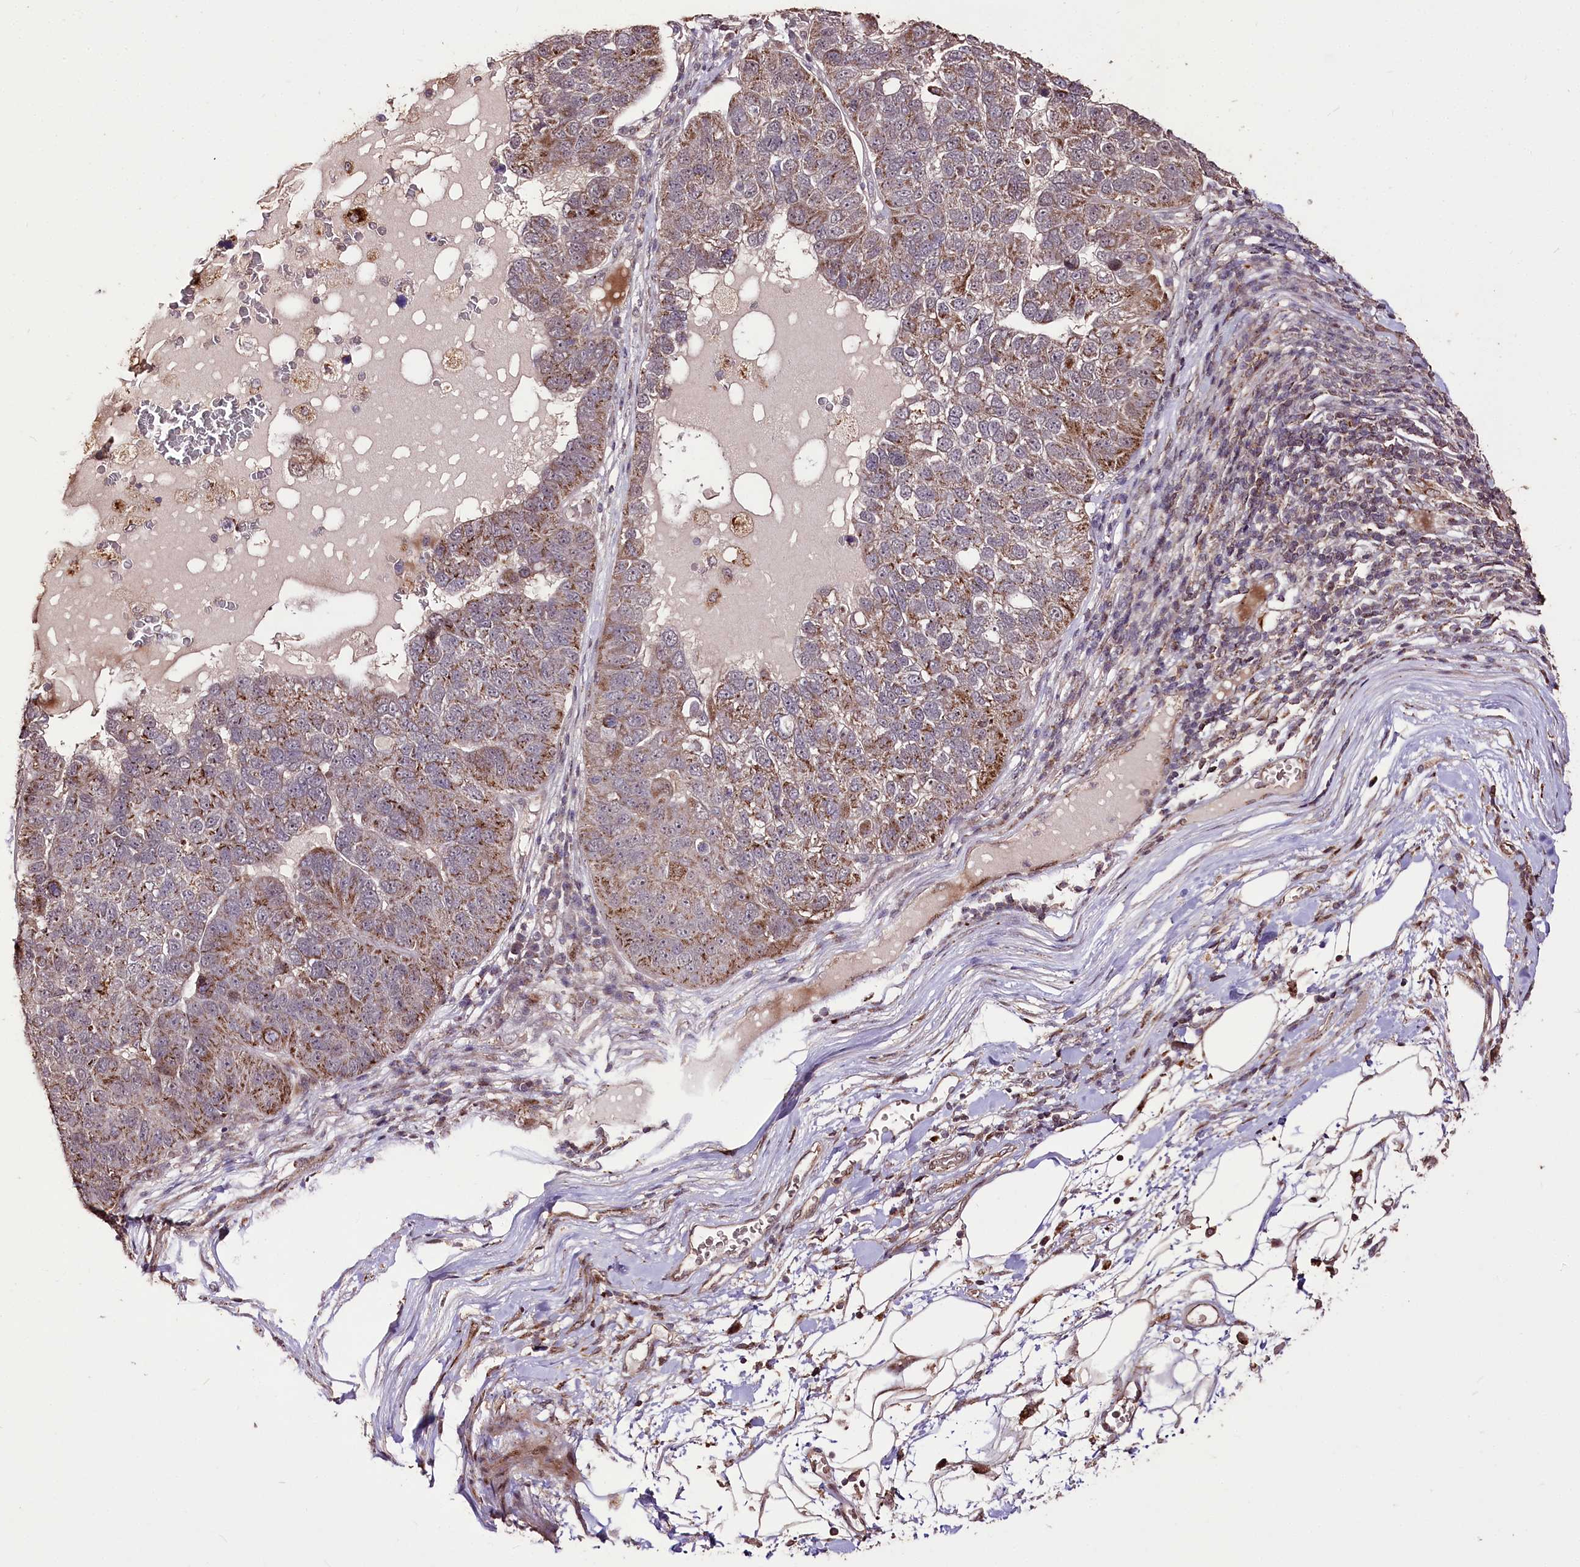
{"staining": {"intensity": "moderate", "quantity": ">75%", "location": "cytoplasmic/membranous"}, "tissue": "pancreatic cancer", "cell_type": "Tumor cells", "image_type": "cancer", "snomed": [{"axis": "morphology", "description": "Adenocarcinoma, NOS"}, {"axis": "topography", "description": "Pancreas"}], "caption": "Immunohistochemistry (IHC) micrograph of neoplastic tissue: pancreatic adenocarcinoma stained using immunohistochemistry displays medium levels of moderate protein expression localized specifically in the cytoplasmic/membranous of tumor cells, appearing as a cytoplasmic/membranous brown color.", "gene": "CARD19", "patient": {"sex": "female", "age": 61}}